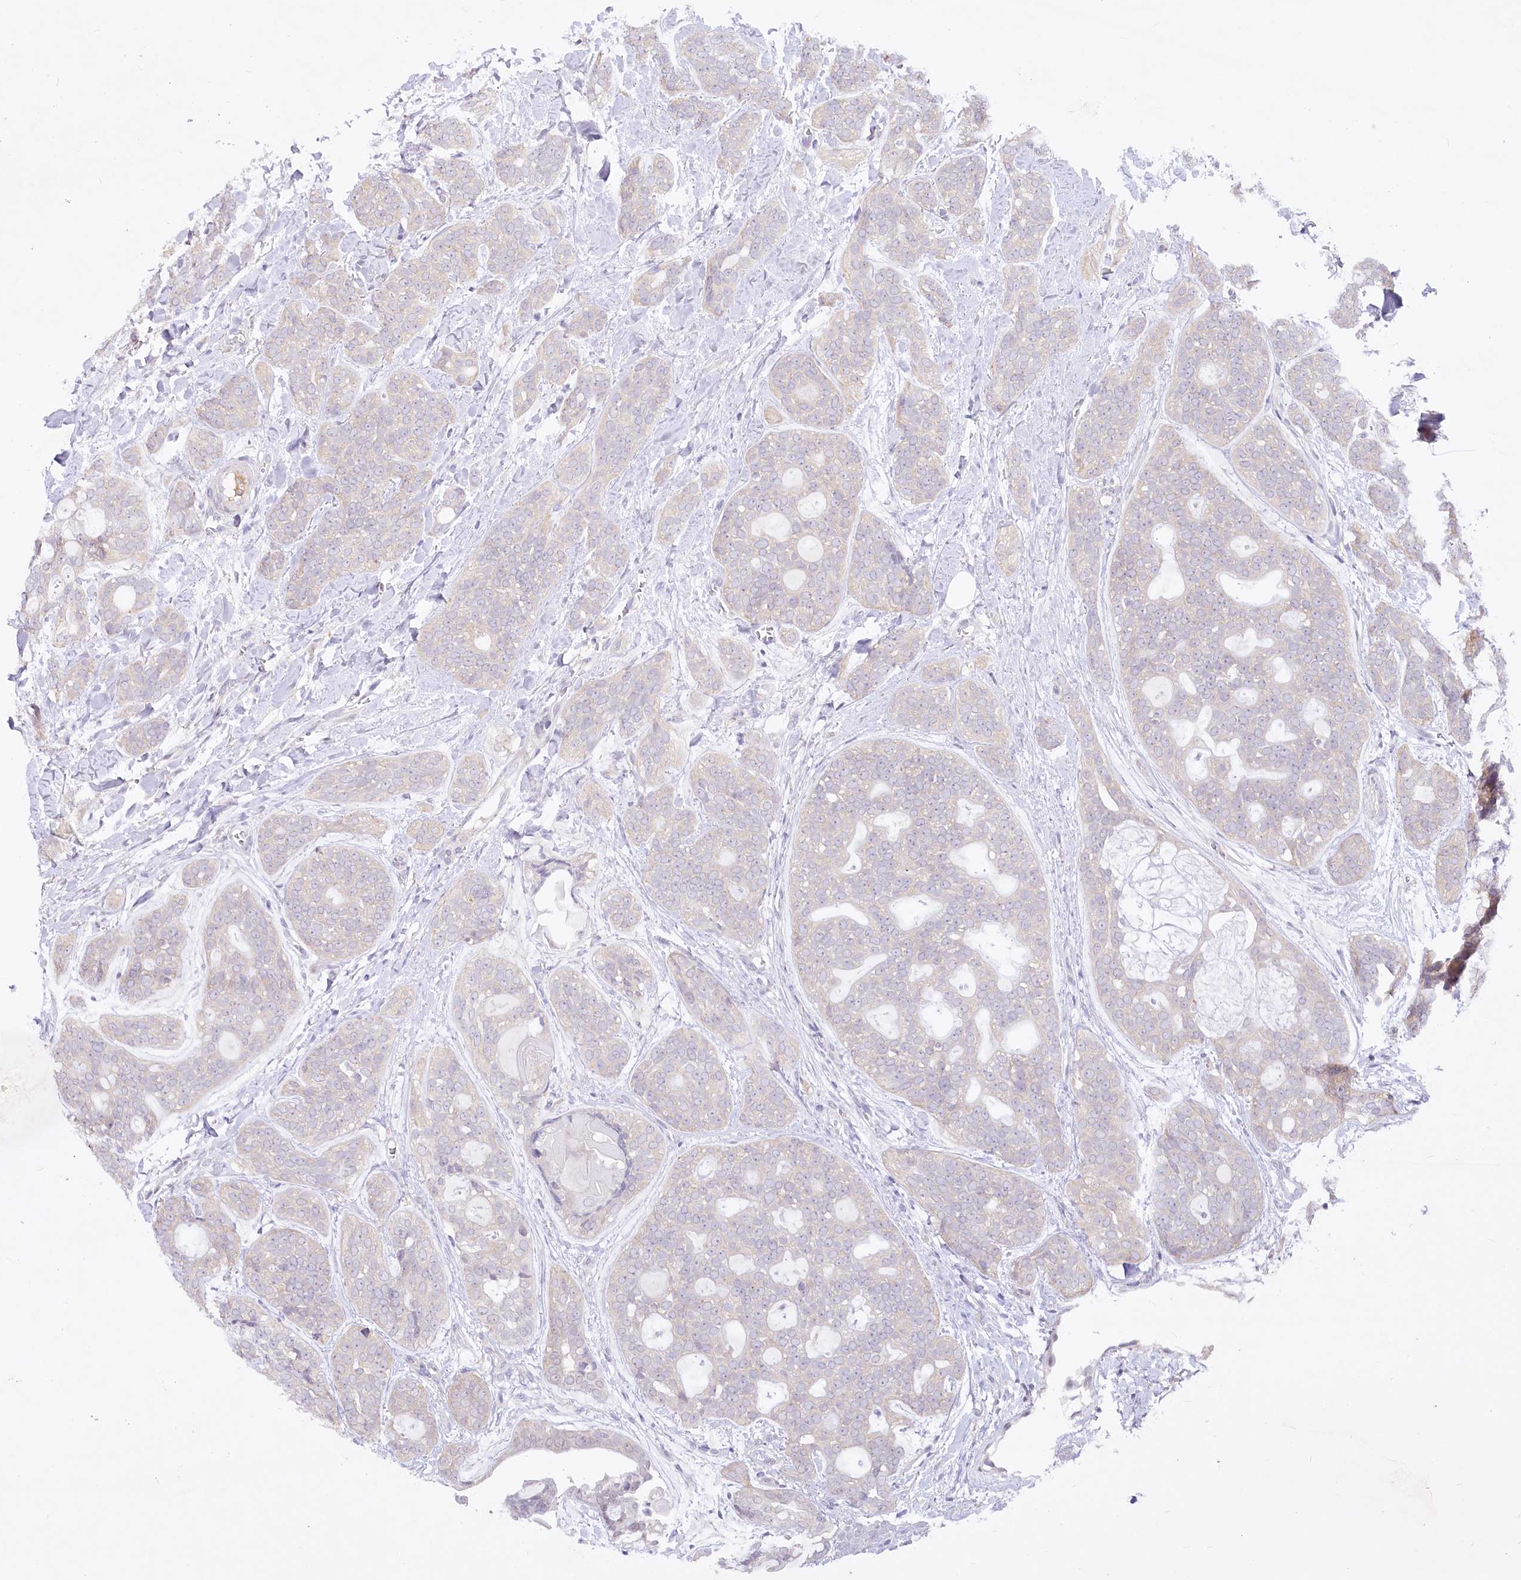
{"staining": {"intensity": "negative", "quantity": "none", "location": "none"}, "tissue": "head and neck cancer", "cell_type": "Tumor cells", "image_type": "cancer", "snomed": [{"axis": "morphology", "description": "Adenocarcinoma, NOS"}, {"axis": "topography", "description": "Head-Neck"}], "caption": "Head and neck cancer (adenocarcinoma) was stained to show a protein in brown. There is no significant expression in tumor cells.", "gene": "EFHC2", "patient": {"sex": "male", "age": 66}}